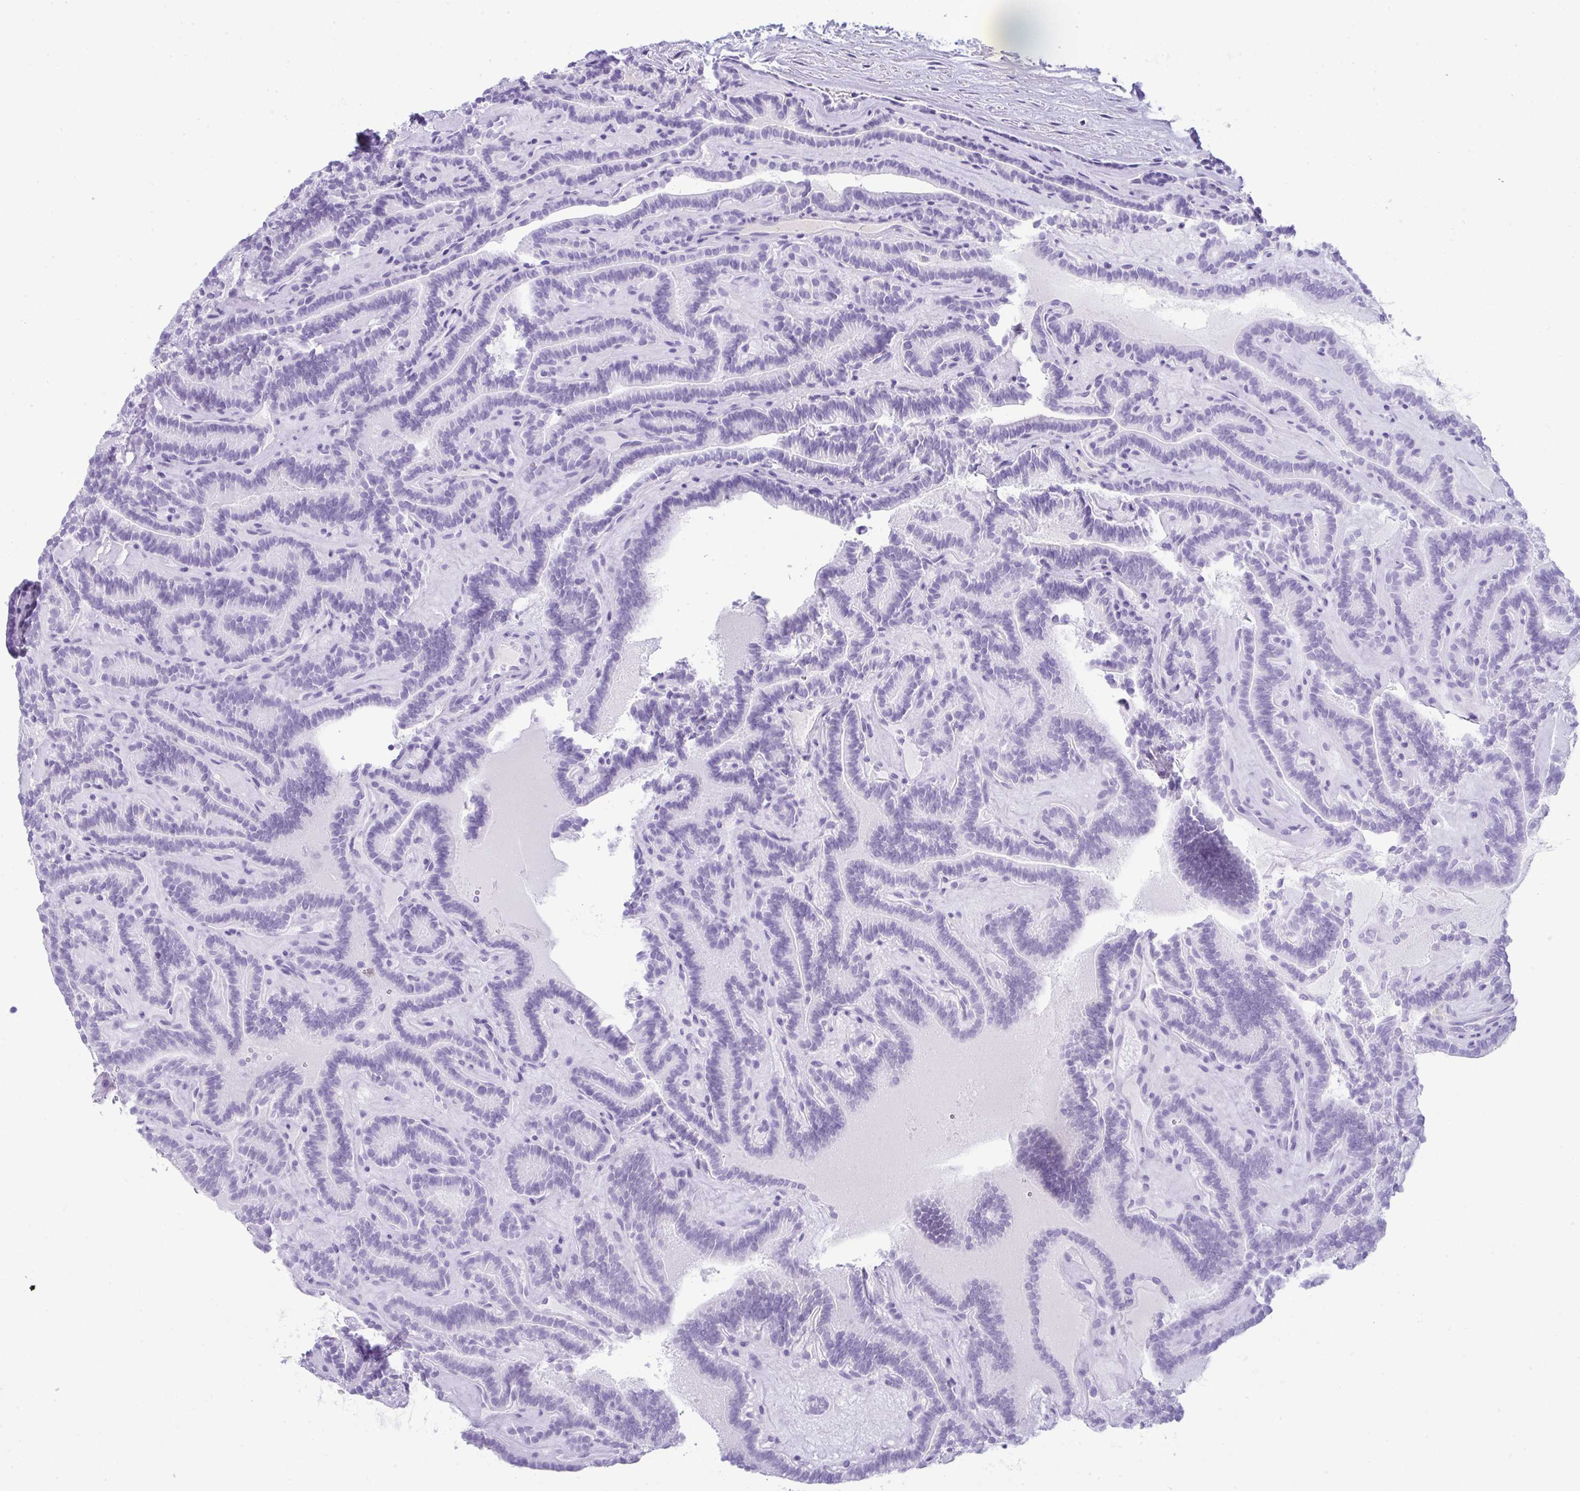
{"staining": {"intensity": "negative", "quantity": "none", "location": "none"}, "tissue": "thyroid cancer", "cell_type": "Tumor cells", "image_type": "cancer", "snomed": [{"axis": "morphology", "description": "Papillary adenocarcinoma, NOS"}, {"axis": "topography", "description": "Thyroid gland"}], "caption": "A photomicrograph of papillary adenocarcinoma (thyroid) stained for a protein shows no brown staining in tumor cells.", "gene": "JCHAIN", "patient": {"sex": "female", "age": 21}}